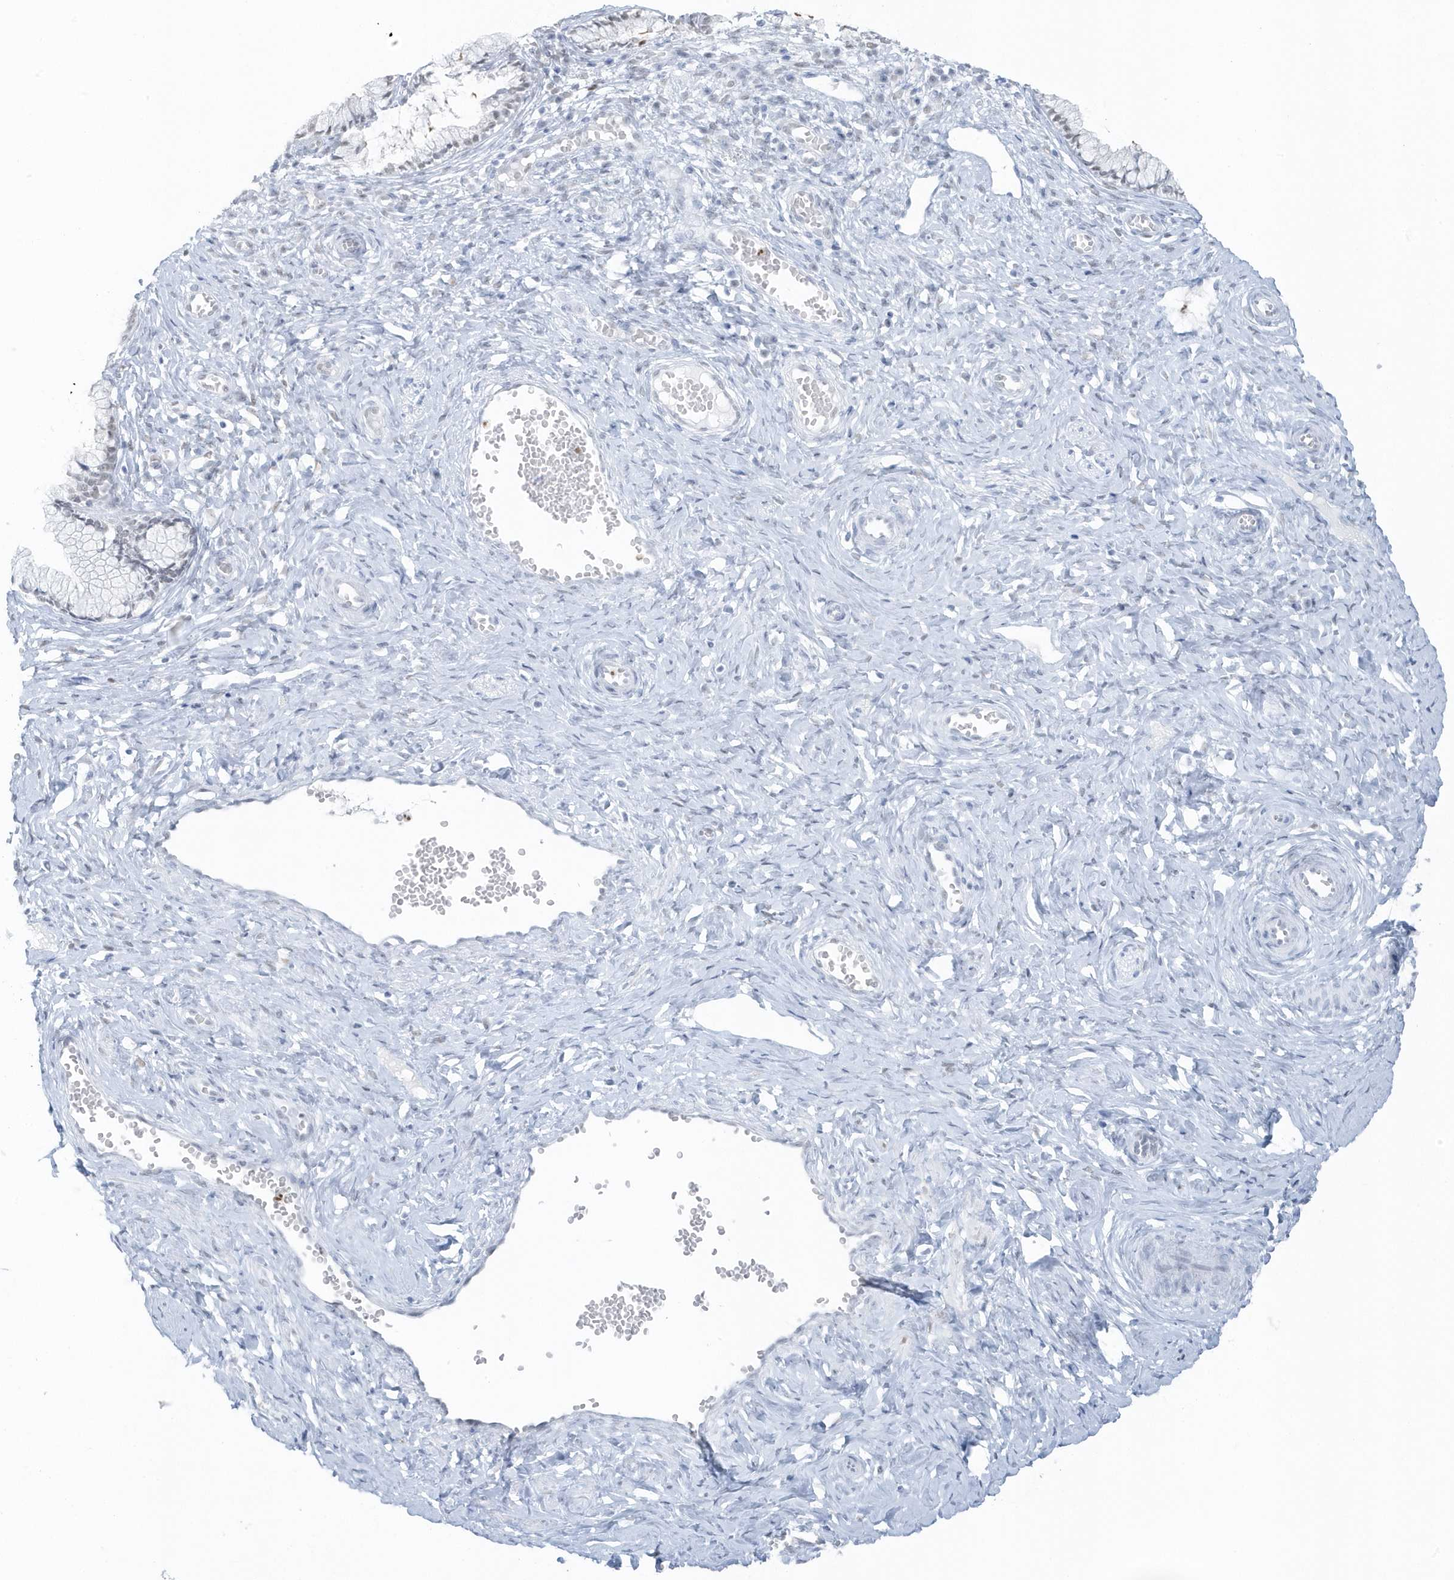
{"staining": {"intensity": "negative", "quantity": "none", "location": "none"}, "tissue": "cervix", "cell_type": "Glandular cells", "image_type": "normal", "snomed": [{"axis": "morphology", "description": "Normal tissue, NOS"}, {"axis": "topography", "description": "Cervix"}], "caption": "Image shows no significant protein expression in glandular cells of benign cervix.", "gene": "SMIM34", "patient": {"sex": "female", "age": 27}}